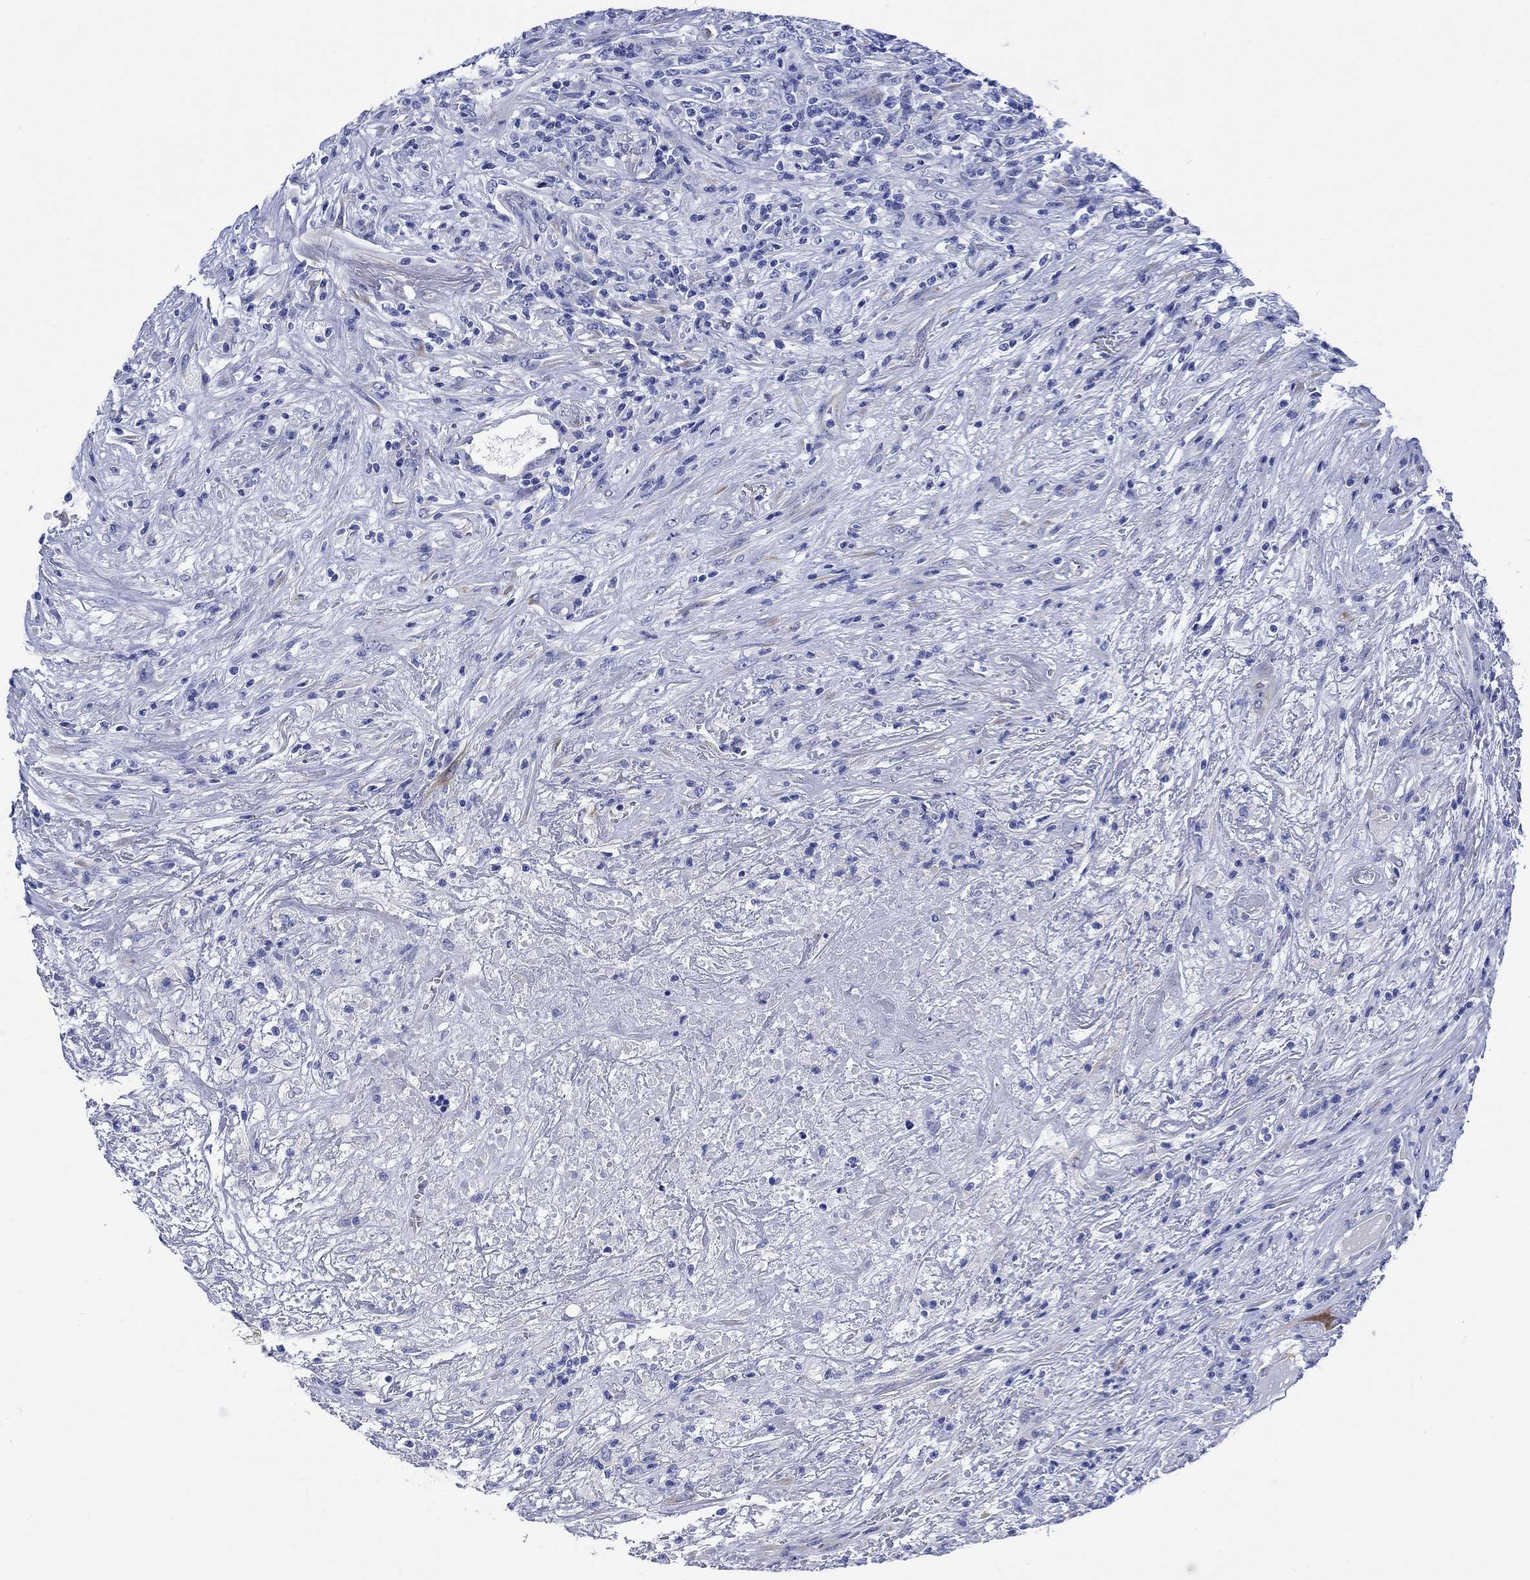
{"staining": {"intensity": "negative", "quantity": "none", "location": "none"}, "tissue": "lymphoma", "cell_type": "Tumor cells", "image_type": "cancer", "snomed": [{"axis": "morphology", "description": "Malignant lymphoma, non-Hodgkin's type, High grade"}, {"axis": "topography", "description": "Lung"}], "caption": "High-grade malignant lymphoma, non-Hodgkin's type stained for a protein using IHC reveals no staining tumor cells.", "gene": "MYL1", "patient": {"sex": "male", "age": 79}}